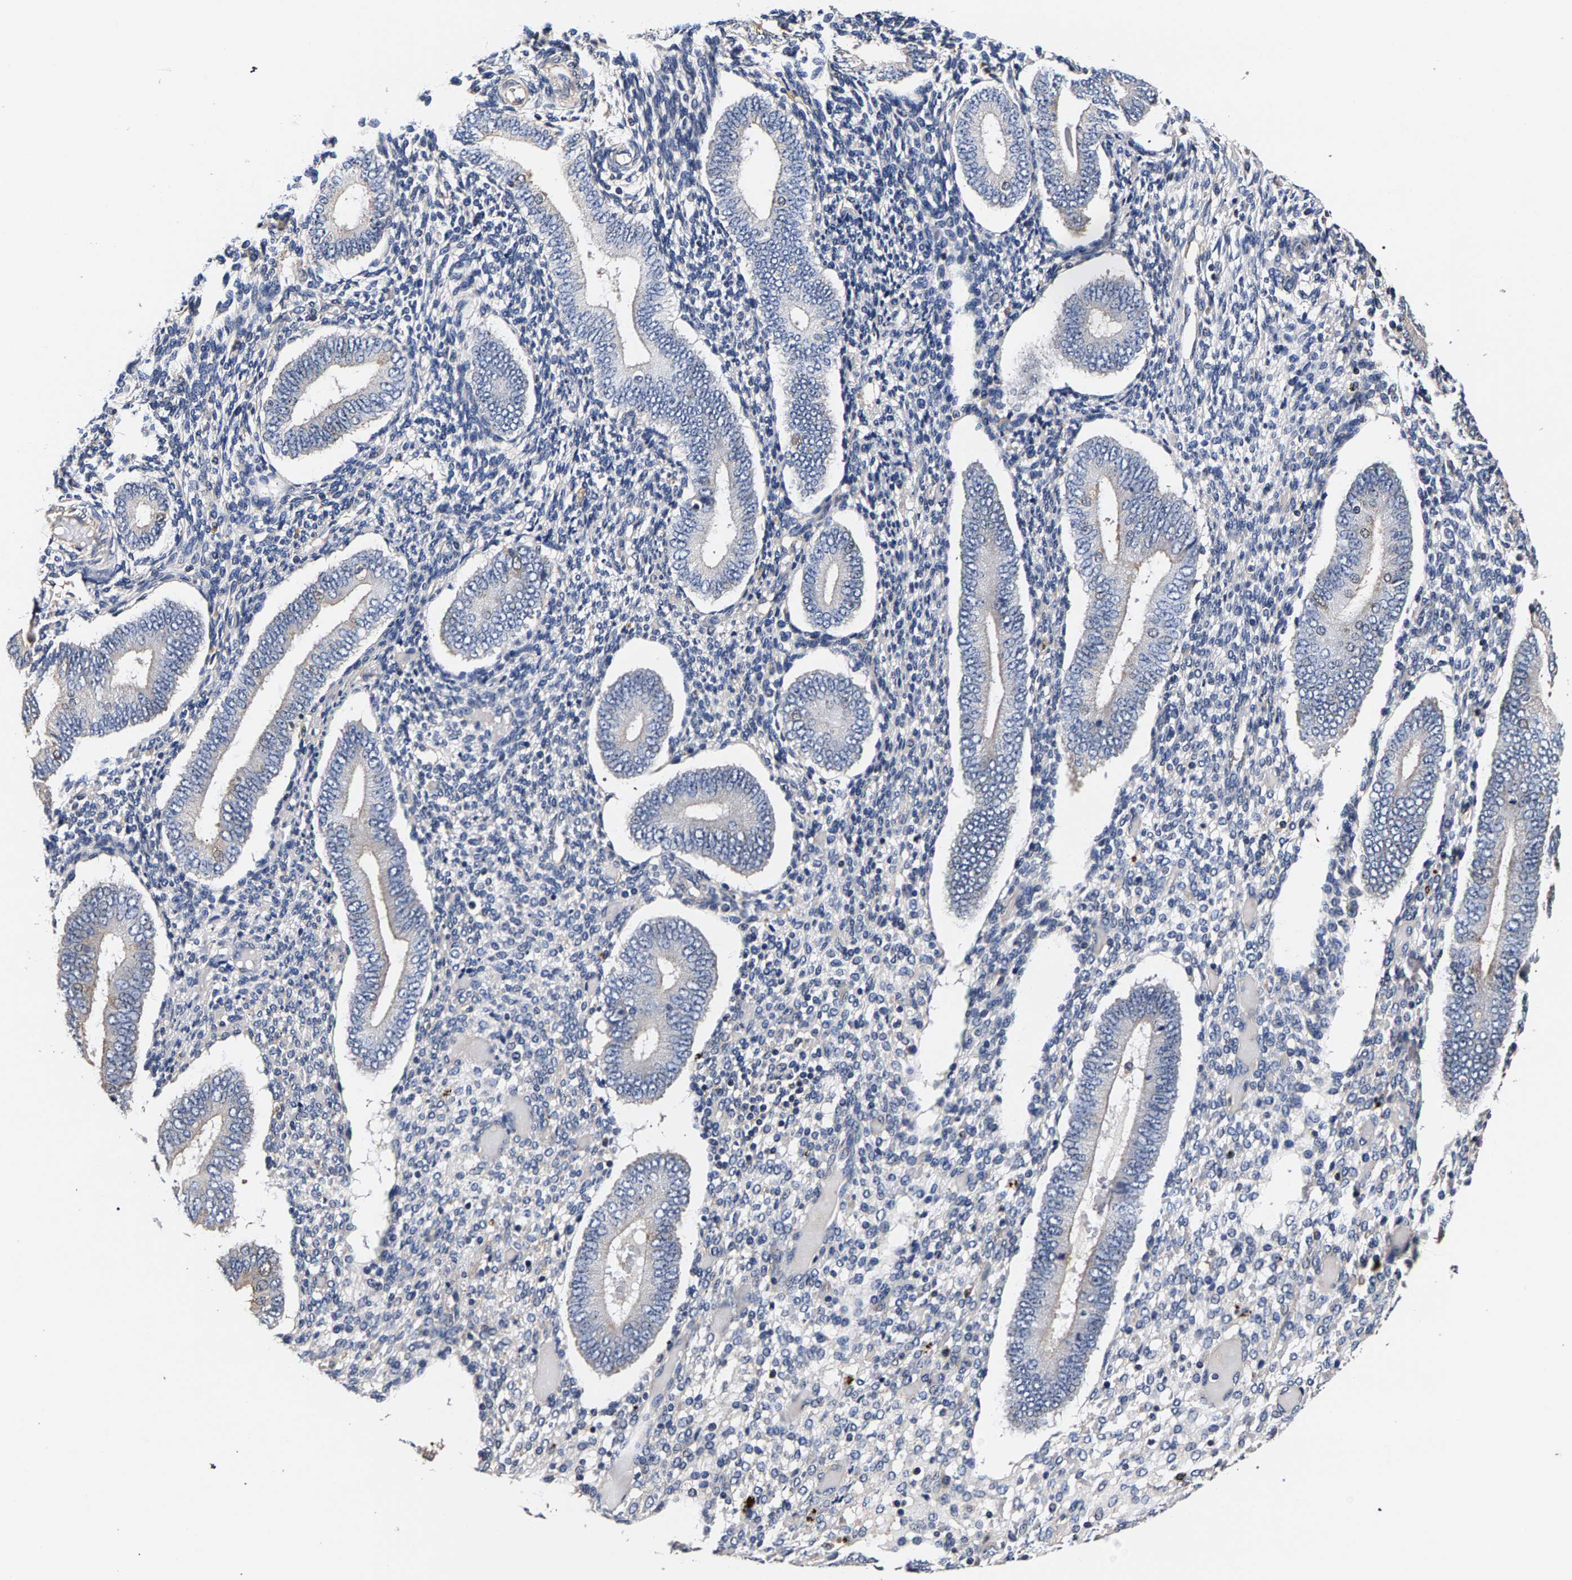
{"staining": {"intensity": "negative", "quantity": "none", "location": "none"}, "tissue": "endometrium", "cell_type": "Cells in endometrial stroma", "image_type": "normal", "snomed": [{"axis": "morphology", "description": "Normal tissue, NOS"}, {"axis": "topography", "description": "Endometrium"}], "caption": "This is an immunohistochemistry image of unremarkable human endometrium. There is no staining in cells in endometrial stroma.", "gene": "MARCHF7", "patient": {"sex": "female", "age": 42}}